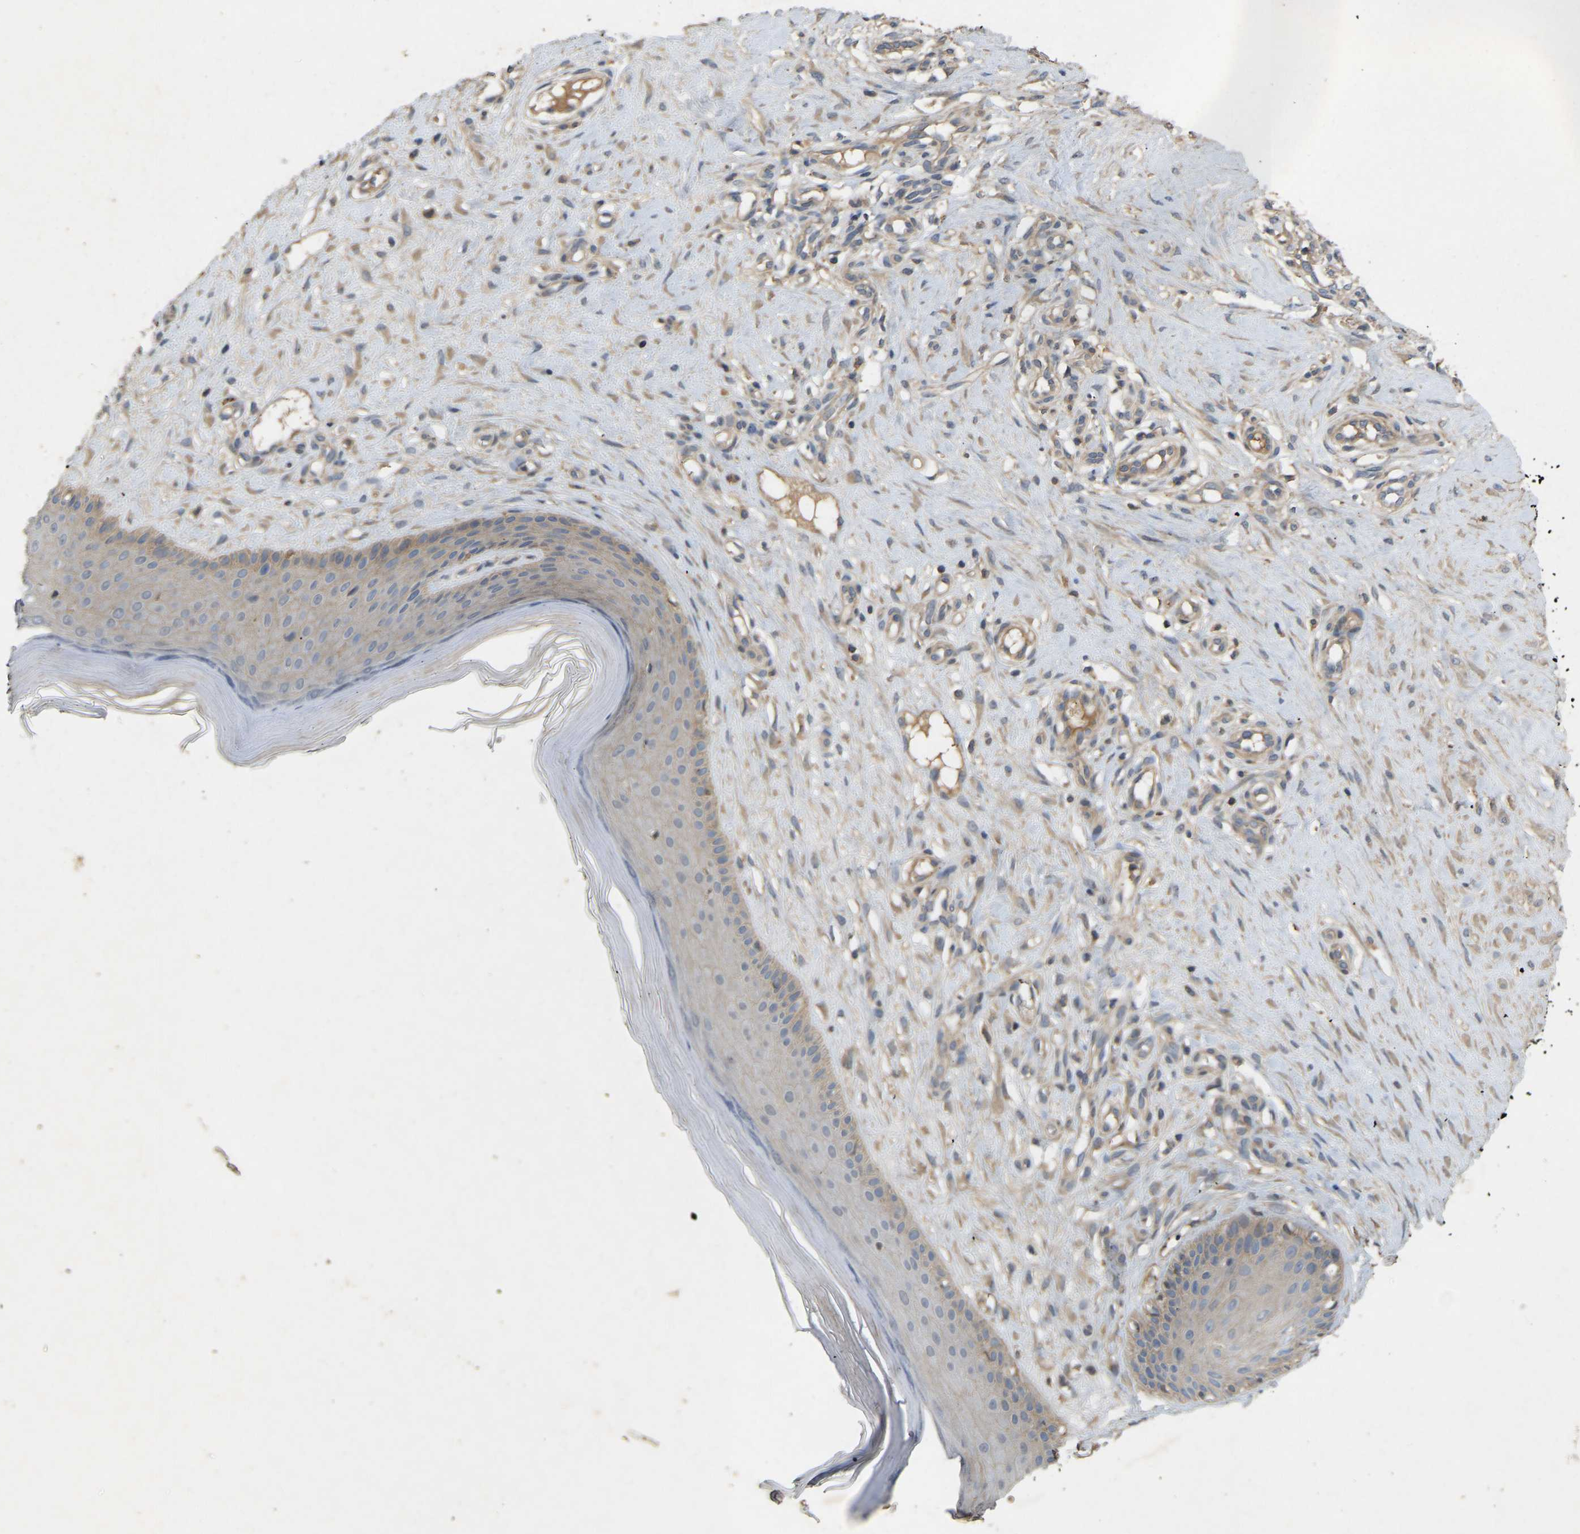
{"staining": {"intensity": "weak", "quantity": ">75%", "location": "cytoplasmic/membranous"}, "tissue": "skin", "cell_type": "Fibroblasts", "image_type": "normal", "snomed": [{"axis": "morphology", "description": "Normal tissue, NOS"}, {"axis": "topography", "description": "Skin"}], "caption": "Fibroblasts exhibit low levels of weak cytoplasmic/membranous expression in about >75% of cells in benign human skin.", "gene": "LPAR2", "patient": {"sex": "male", "age": 41}}